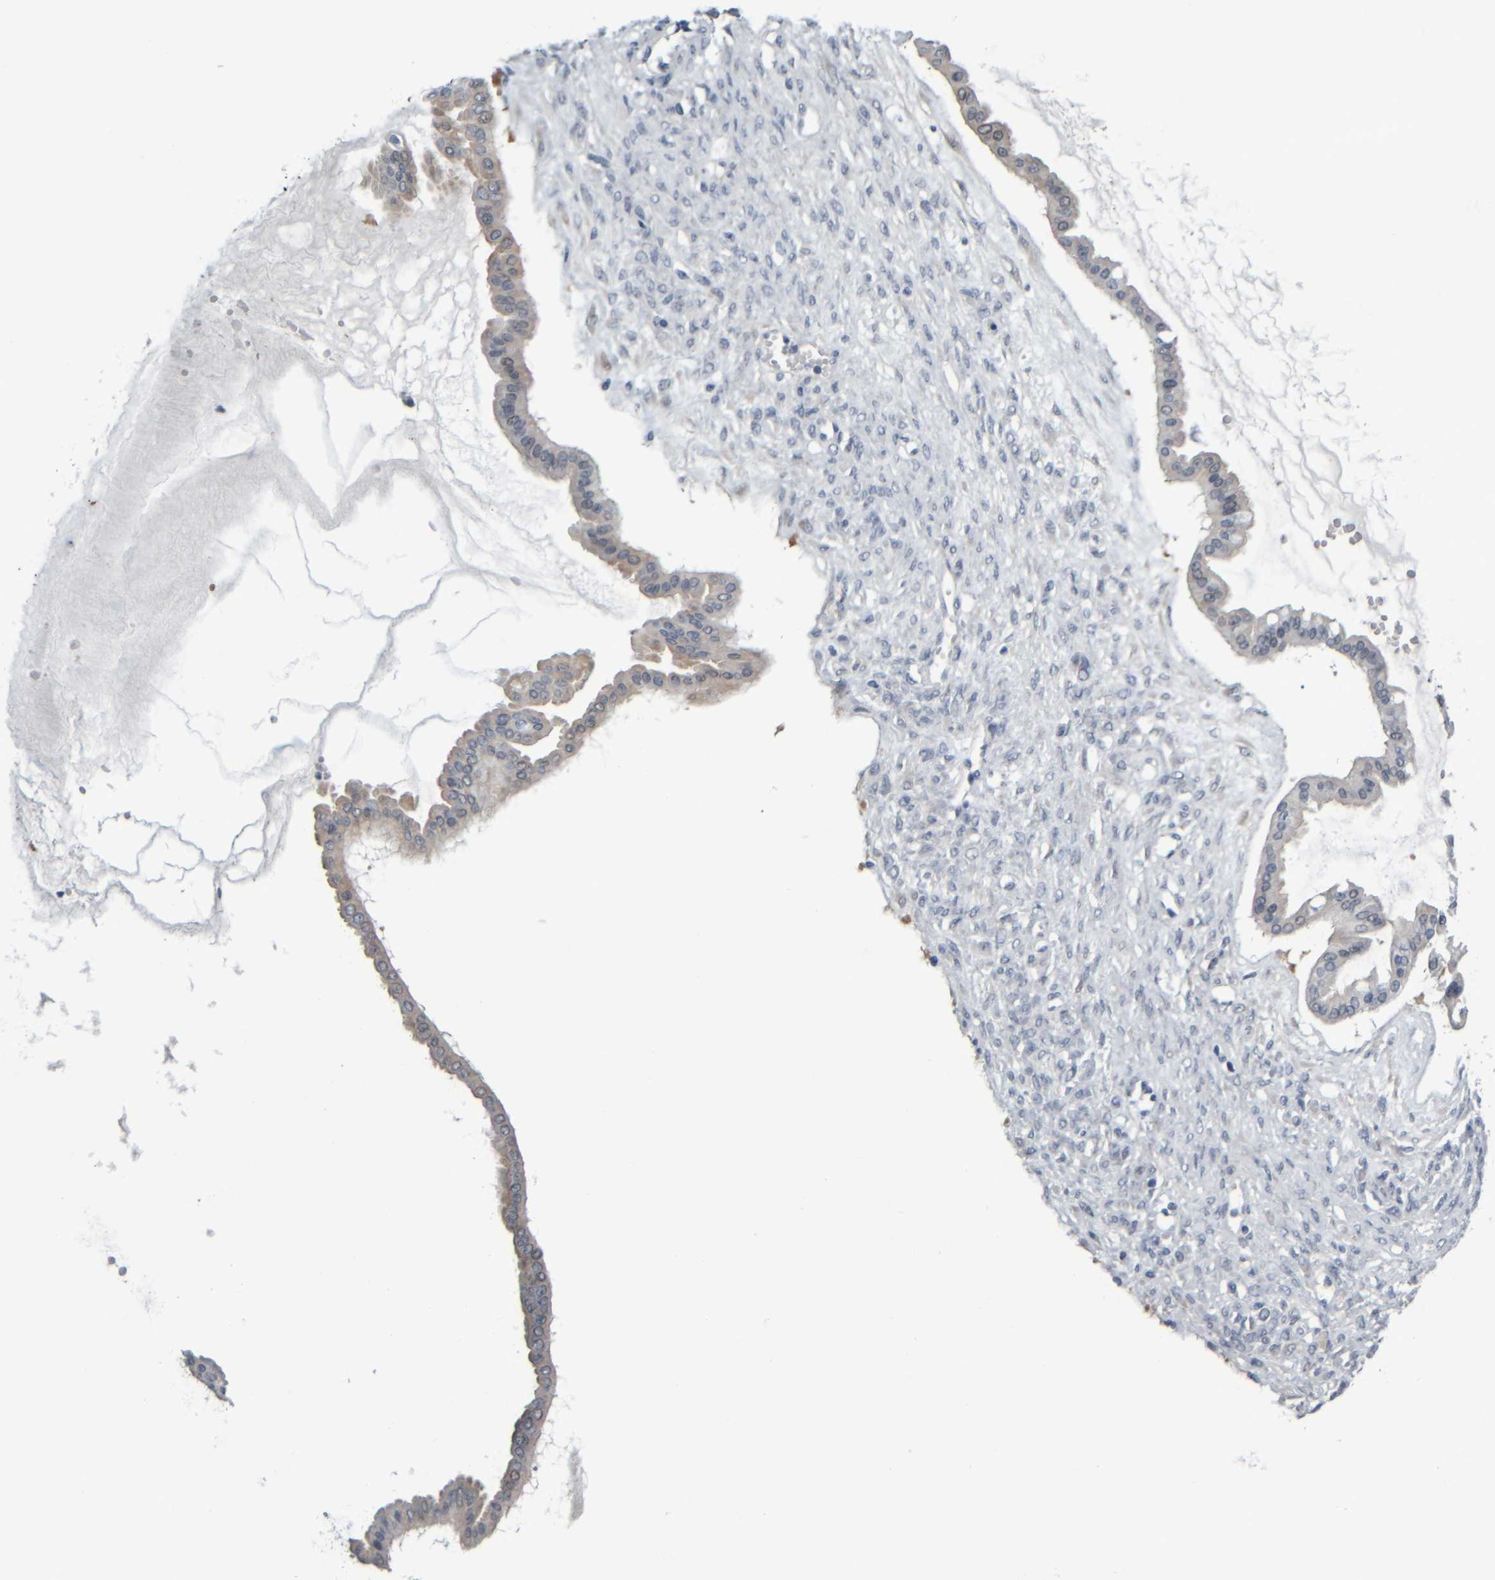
{"staining": {"intensity": "weak", "quantity": "<25%", "location": "cytoplasmic/membranous"}, "tissue": "ovarian cancer", "cell_type": "Tumor cells", "image_type": "cancer", "snomed": [{"axis": "morphology", "description": "Cystadenocarcinoma, mucinous, NOS"}, {"axis": "topography", "description": "Ovary"}], "caption": "The photomicrograph reveals no staining of tumor cells in ovarian cancer. (Brightfield microscopy of DAB IHC at high magnification).", "gene": "COL14A1", "patient": {"sex": "female", "age": 73}}